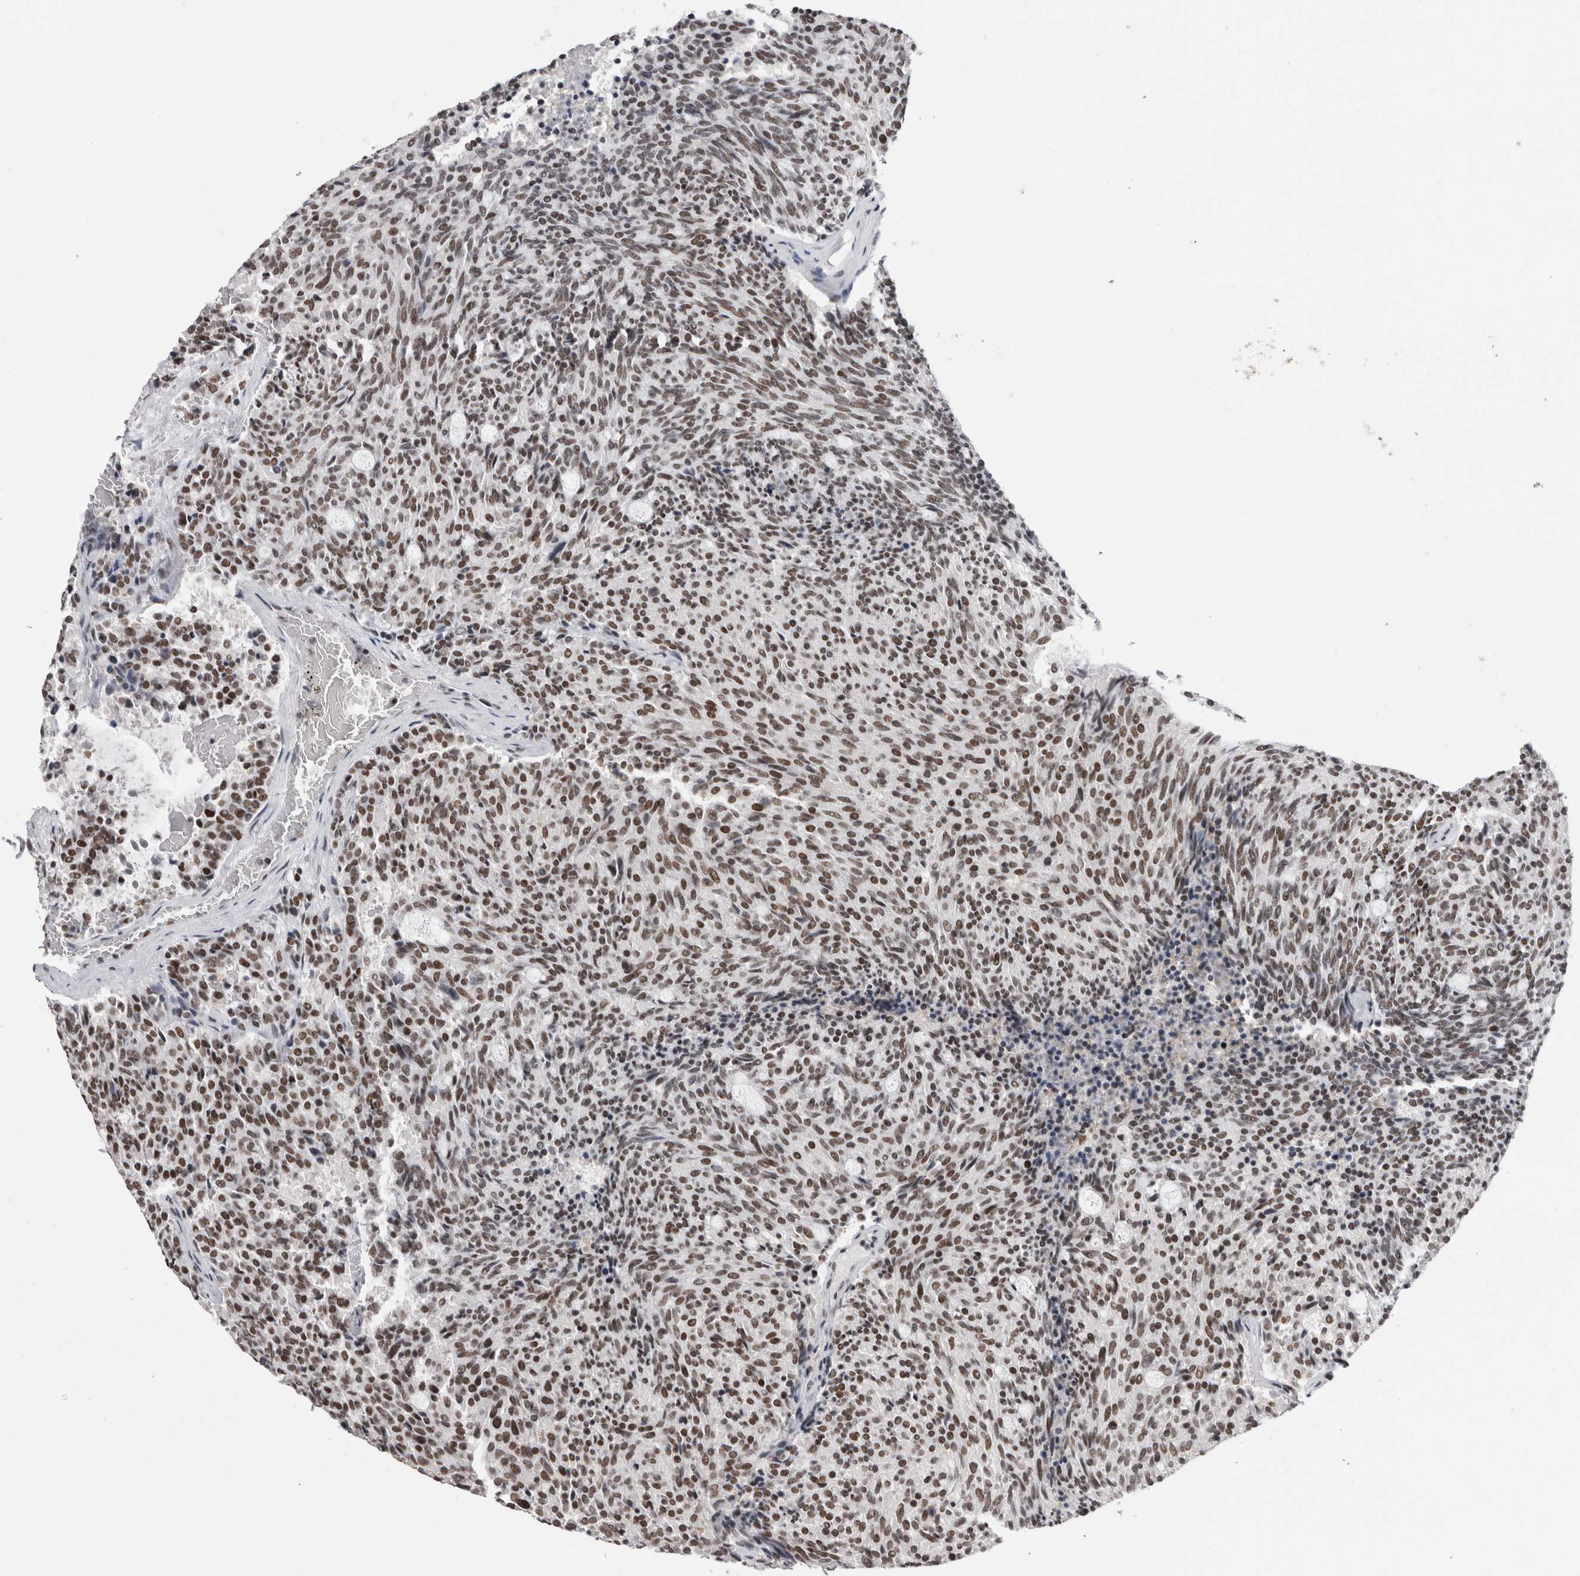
{"staining": {"intensity": "moderate", "quantity": ">75%", "location": "nuclear"}, "tissue": "carcinoid", "cell_type": "Tumor cells", "image_type": "cancer", "snomed": [{"axis": "morphology", "description": "Carcinoid, malignant, NOS"}, {"axis": "topography", "description": "Pancreas"}], "caption": "Malignant carcinoid stained with DAB (3,3'-diaminobenzidine) immunohistochemistry (IHC) demonstrates medium levels of moderate nuclear expression in approximately >75% of tumor cells. (Stains: DAB (3,3'-diaminobenzidine) in brown, nuclei in blue, Microscopy: brightfield microscopy at high magnification).", "gene": "SMC1A", "patient": {"sex": "female", "age": 54}}